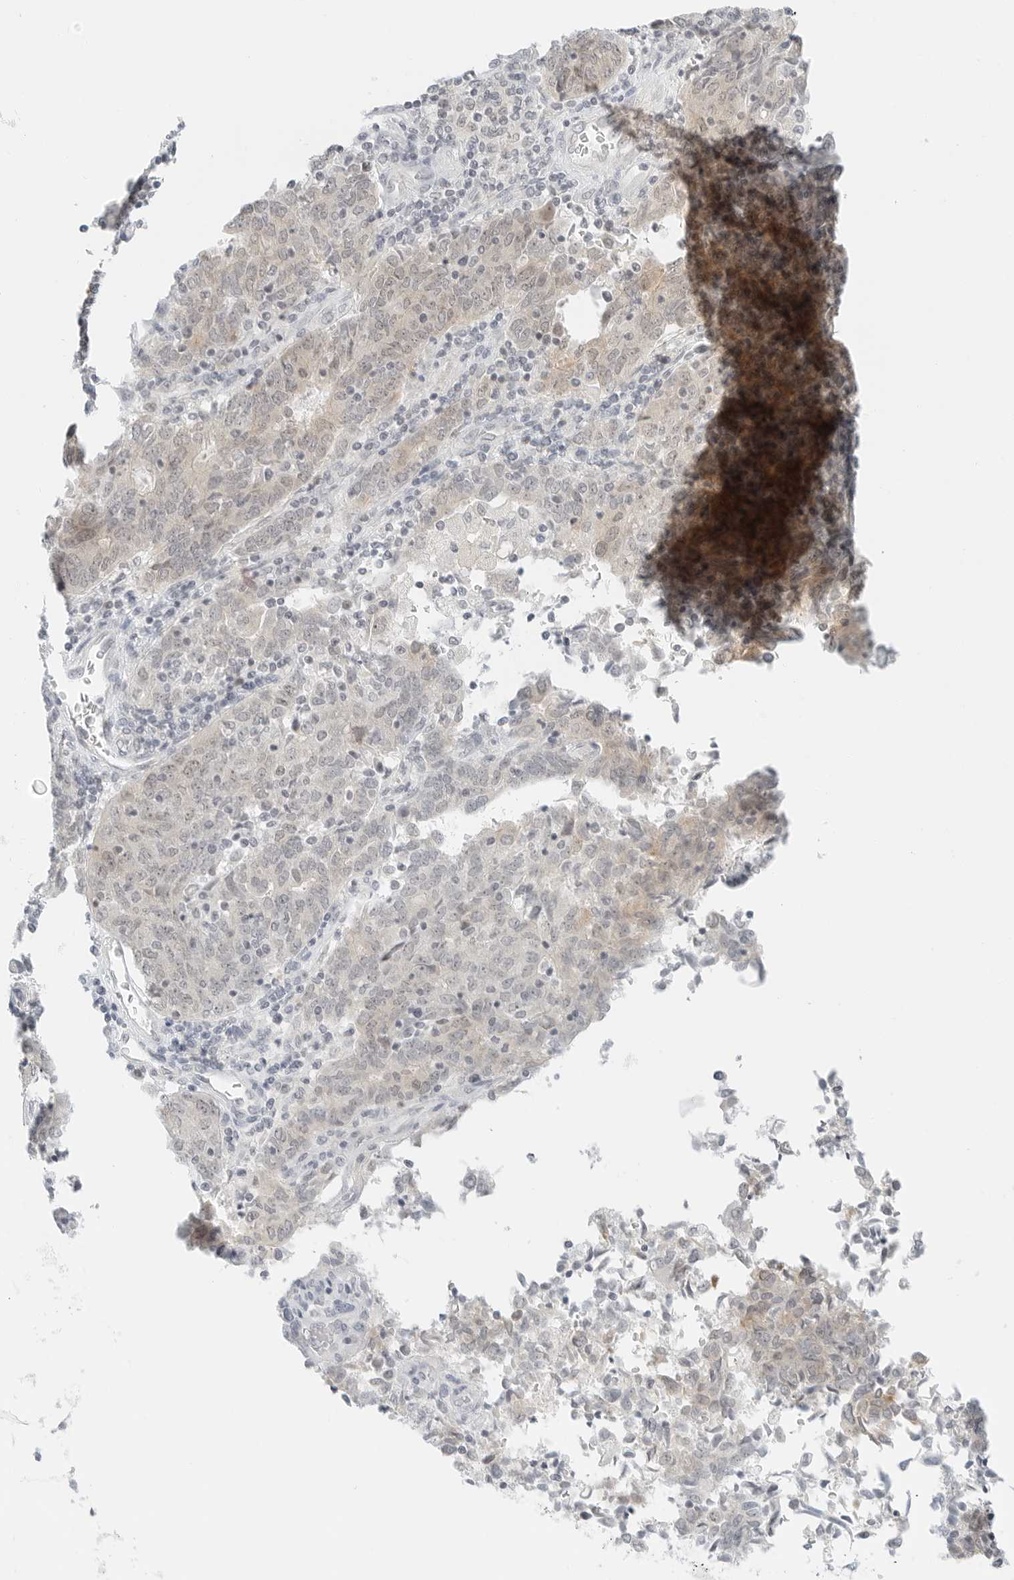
{"staining": {"intensity": "weak", "quantity": "25%-75%", "location": "cytoplasmic/membranous,nuclear"}, "tissue": "endometrial cancer", "cell_type": "Tumor cells", "image_type": "cancer", "snomed": [{"axis": "morphology", "description": "Adenocarcinoma, NOS"}, {"axis": "topography", "description": "Endometrium"}], "caption": "High-power microscopy captured an immunohistochemistry photomicrograph of endometrial cancer, revealing weak cytoplasmic/membranous and nuclear expression in approximately 25%-75% of tumor cells.", "gene": "CCSAP", "patient": {"sex": "female", "age": 80}}